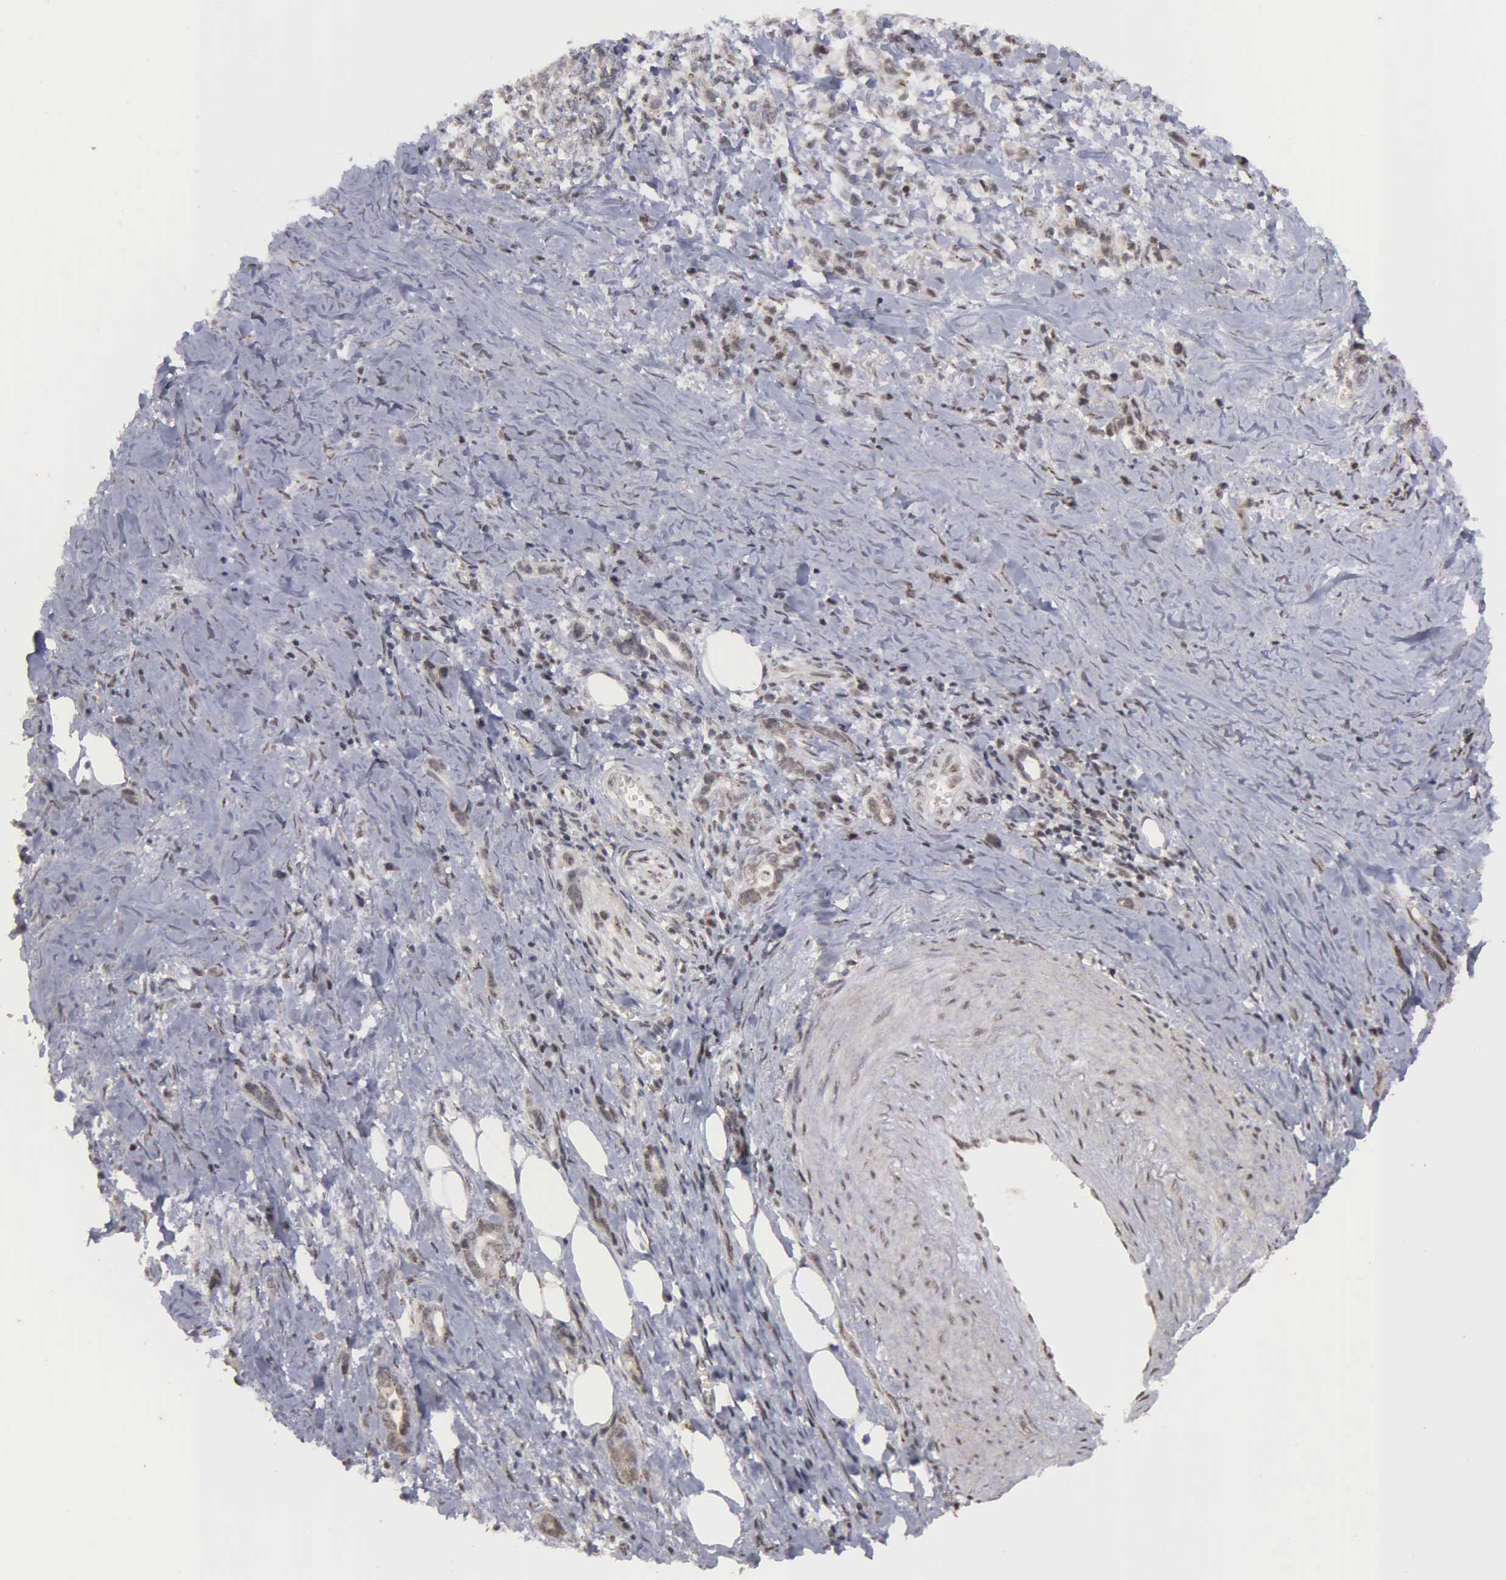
{"staining": {"intensity": "weak", "quantity": "25%-75%", "location": "cytoplasmic/membranous"}, "tissue": "stomach cancer", "cell_type": "Tumor cells", "image_type": "cancer", "snomed": [{"axis": "morphology", "description": "Adenocarcinoma, NOS"}, {"axis": "topography", "description": "Stomach"}], "caption": "Immunohistochemistry (IHC) staining of adenocarcinoma (stomach), which demonstrates low levels of weak cytoplasmic/membranous staining in about 25%-75% of tumor cells indicating weak cytoplasmic/membranous protein expression. The staining was performed using DAB (brown) for protein detection and nuclei were counterstained in hematoxylin (blue).", "gene": "GTF2A1", "patient": {"sex": "male", "age": 78}}